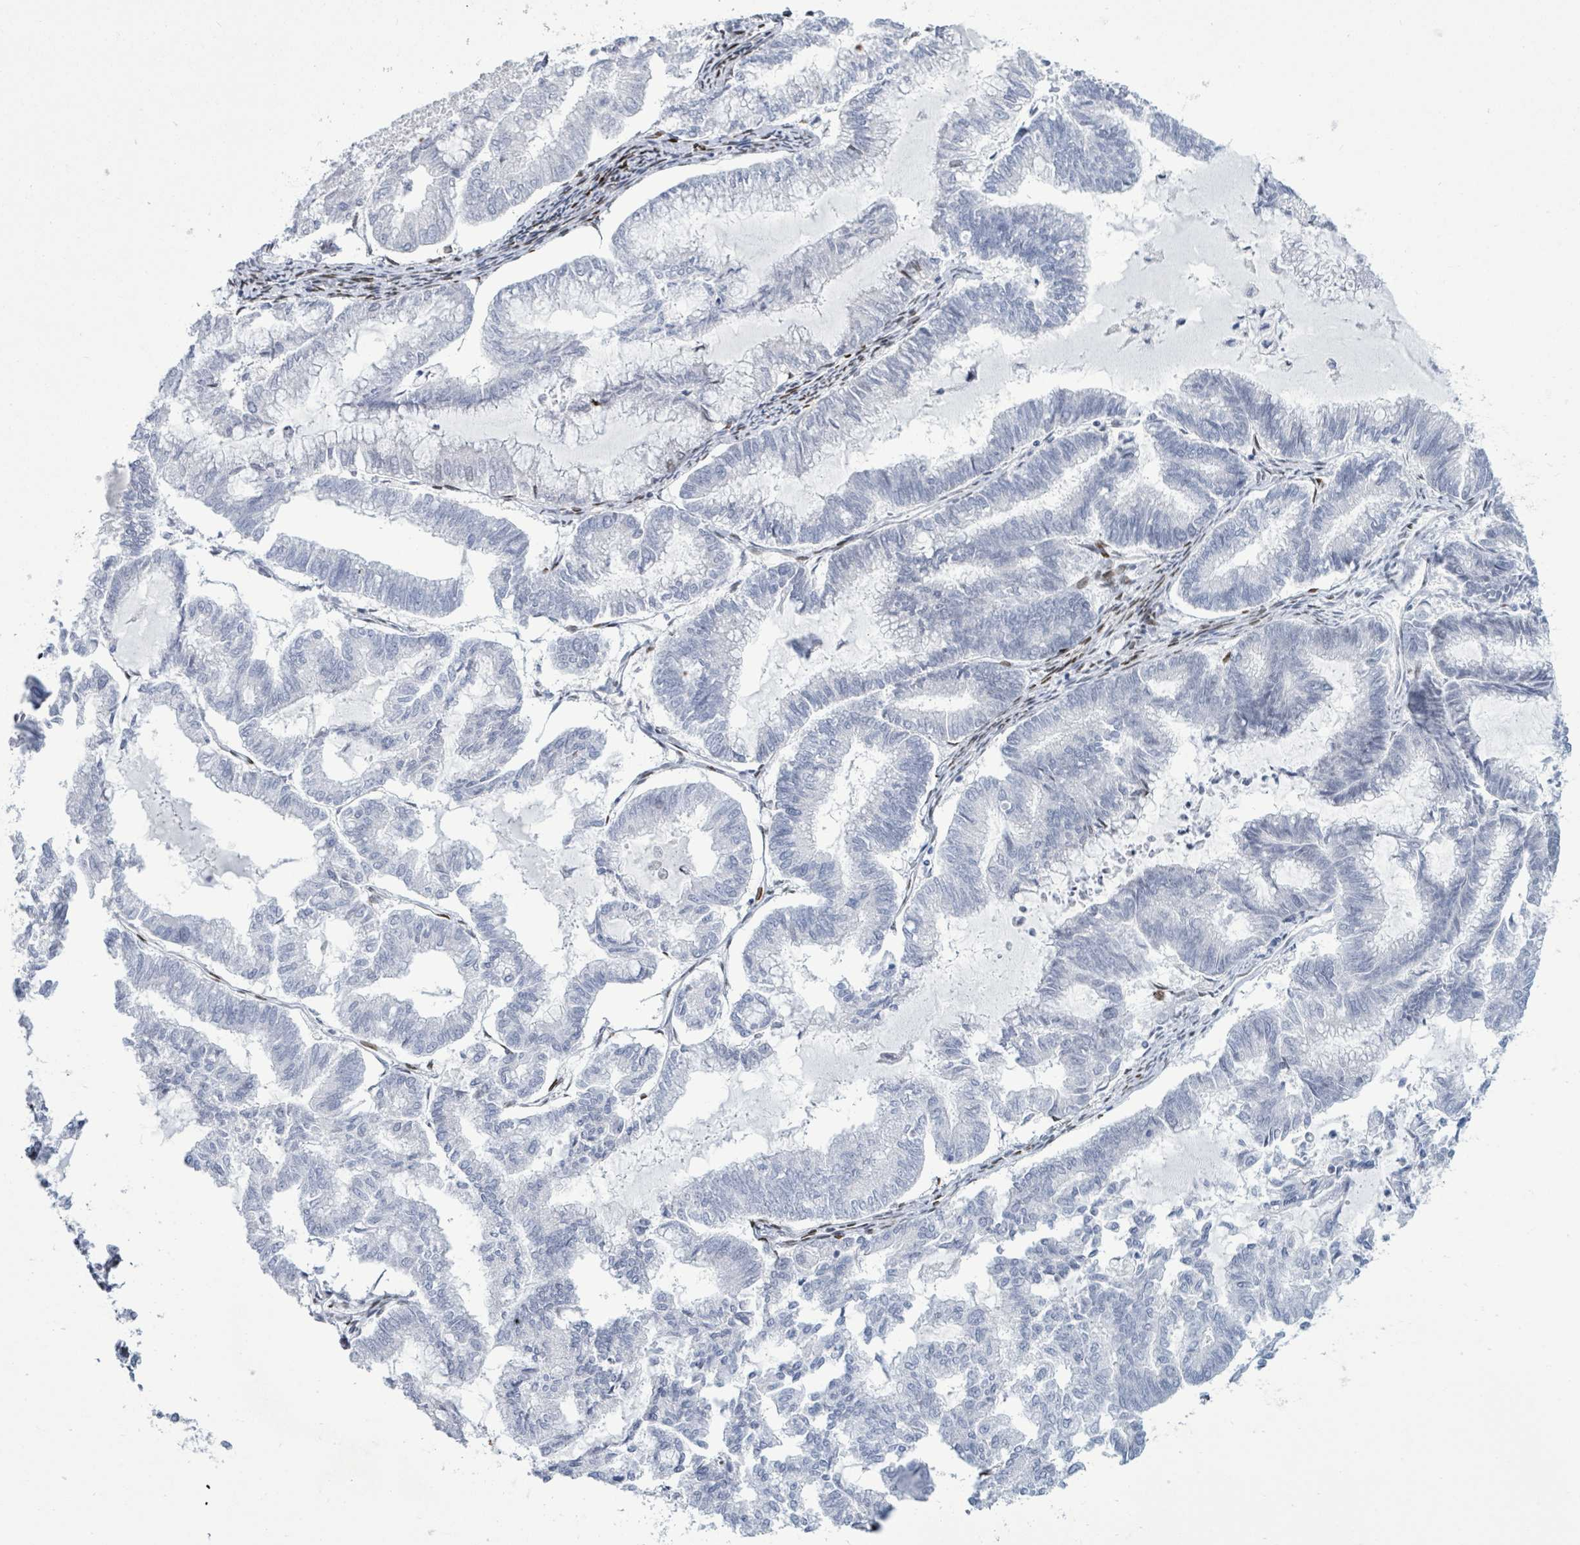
{"staining": {"intensity": "negative", "quantity": "none", "location": "none"}, "tissue": "endometrial cancer", "cell_type": "Tumor cells", "image_type": "cancer", "snomed": [{"axis": "morphology", "description": "Adenocarcinoma, NOS"}, {"axis": "topography", "description": "Endometrium"}], "caption": "Endometrial cancer (adenocarcinoma) was stained to show a protein in brown. There is no significant positivity in tumor cells.", "gene": "MALL", "patient": {"sex": "female", "age": 79}}